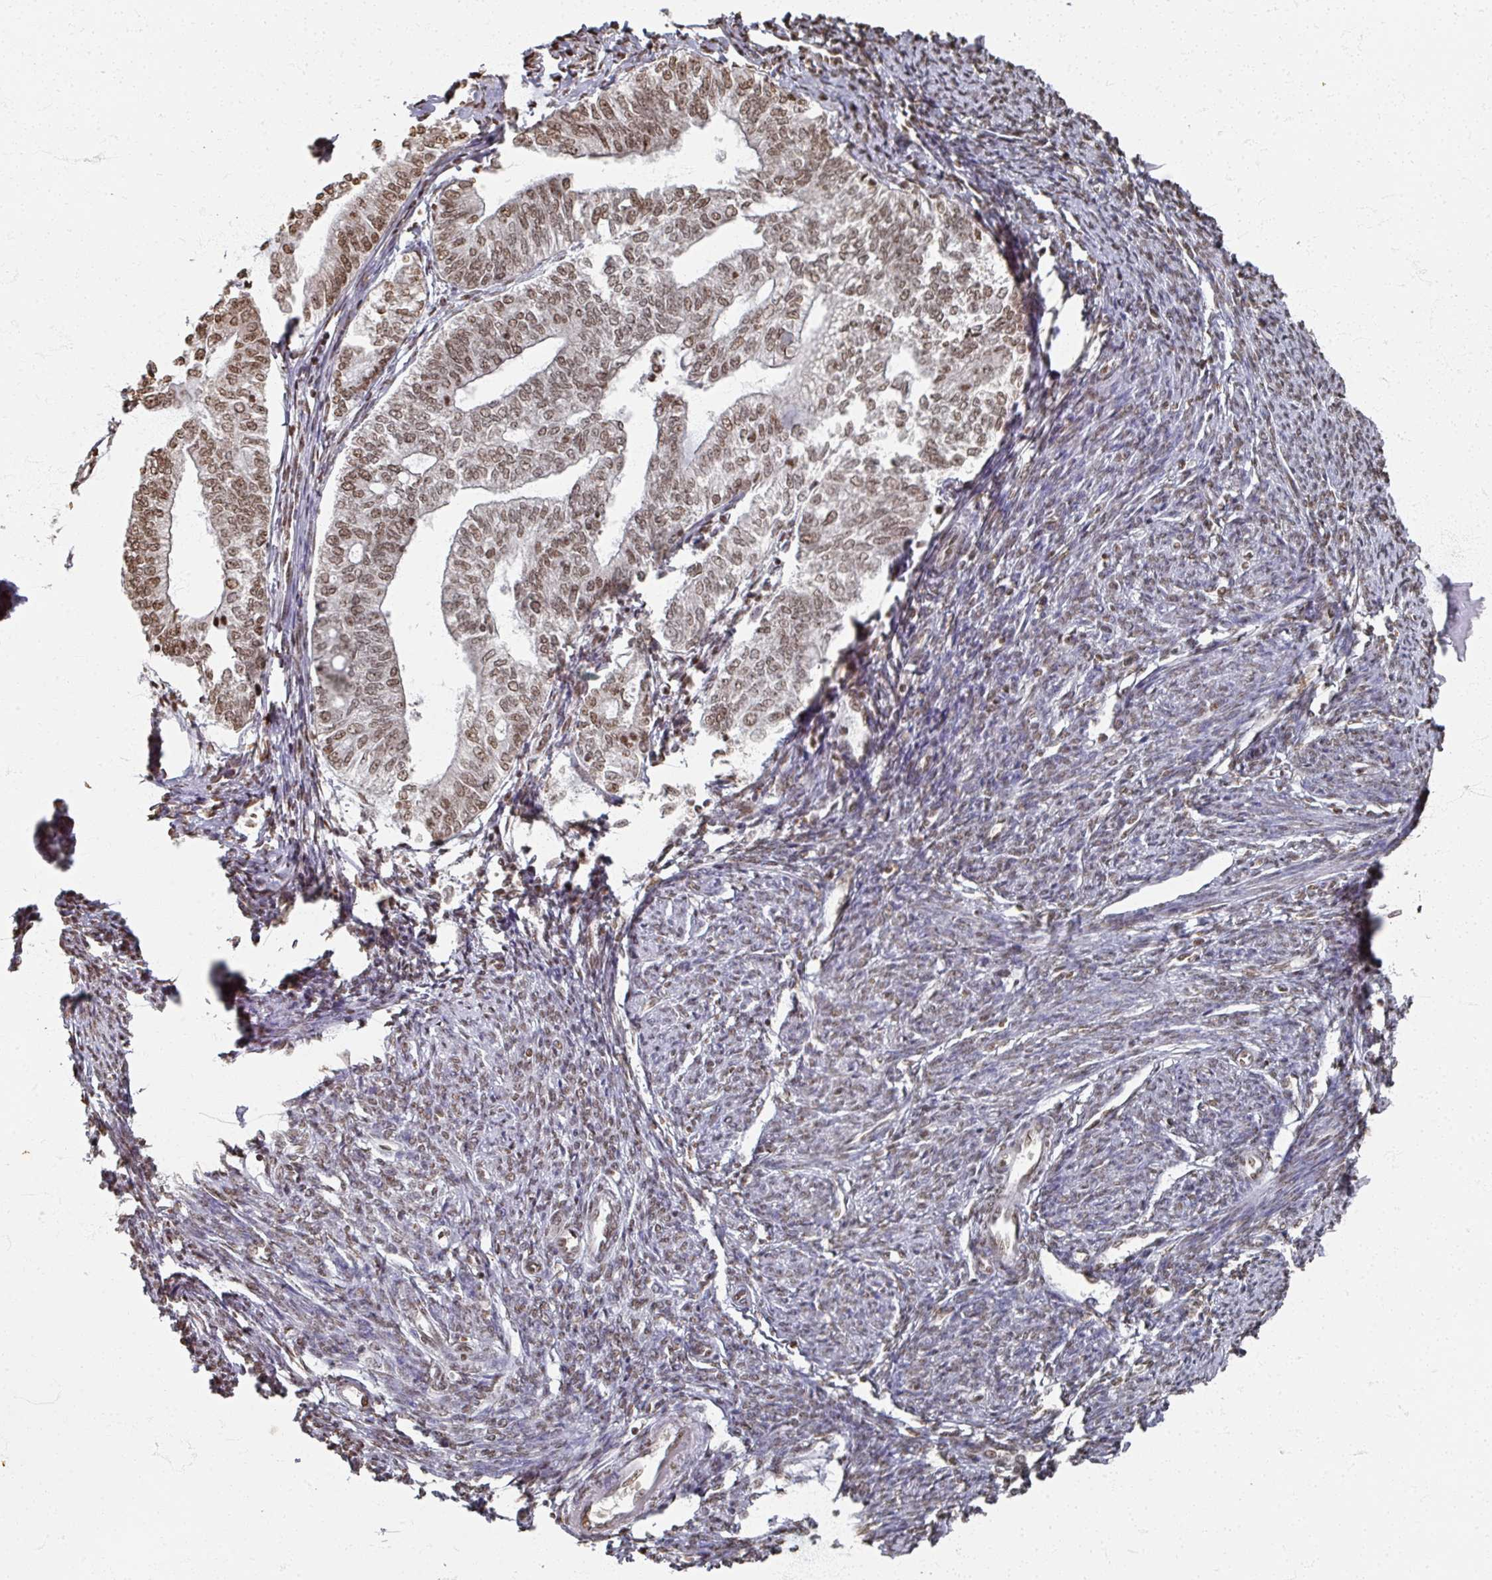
{"staining": {"intensity": "moderate", "quantity": "25%-75%", "location": "nuclear"}, "tissue": "smooth muscle", "cell_type": "Smooth muscle cells", "image_type": "normal", "snomed": [{"axis": "morphology", "description": "Normal tissue, NOS"}, {"axis": "topography", "description": "Smooth muscle"}, {"axis": "topography", "description": "Fallopian tube"}], "caption": "Approximately 25%-75% of smooth muscle cells in unremarkable smooth muscle demonstrate moderate nuclear protein staining as visualized by brown immunohistochemical staining.", "gene": "DCUN1D5", "patient": {"sex": "female", "age": 59}}